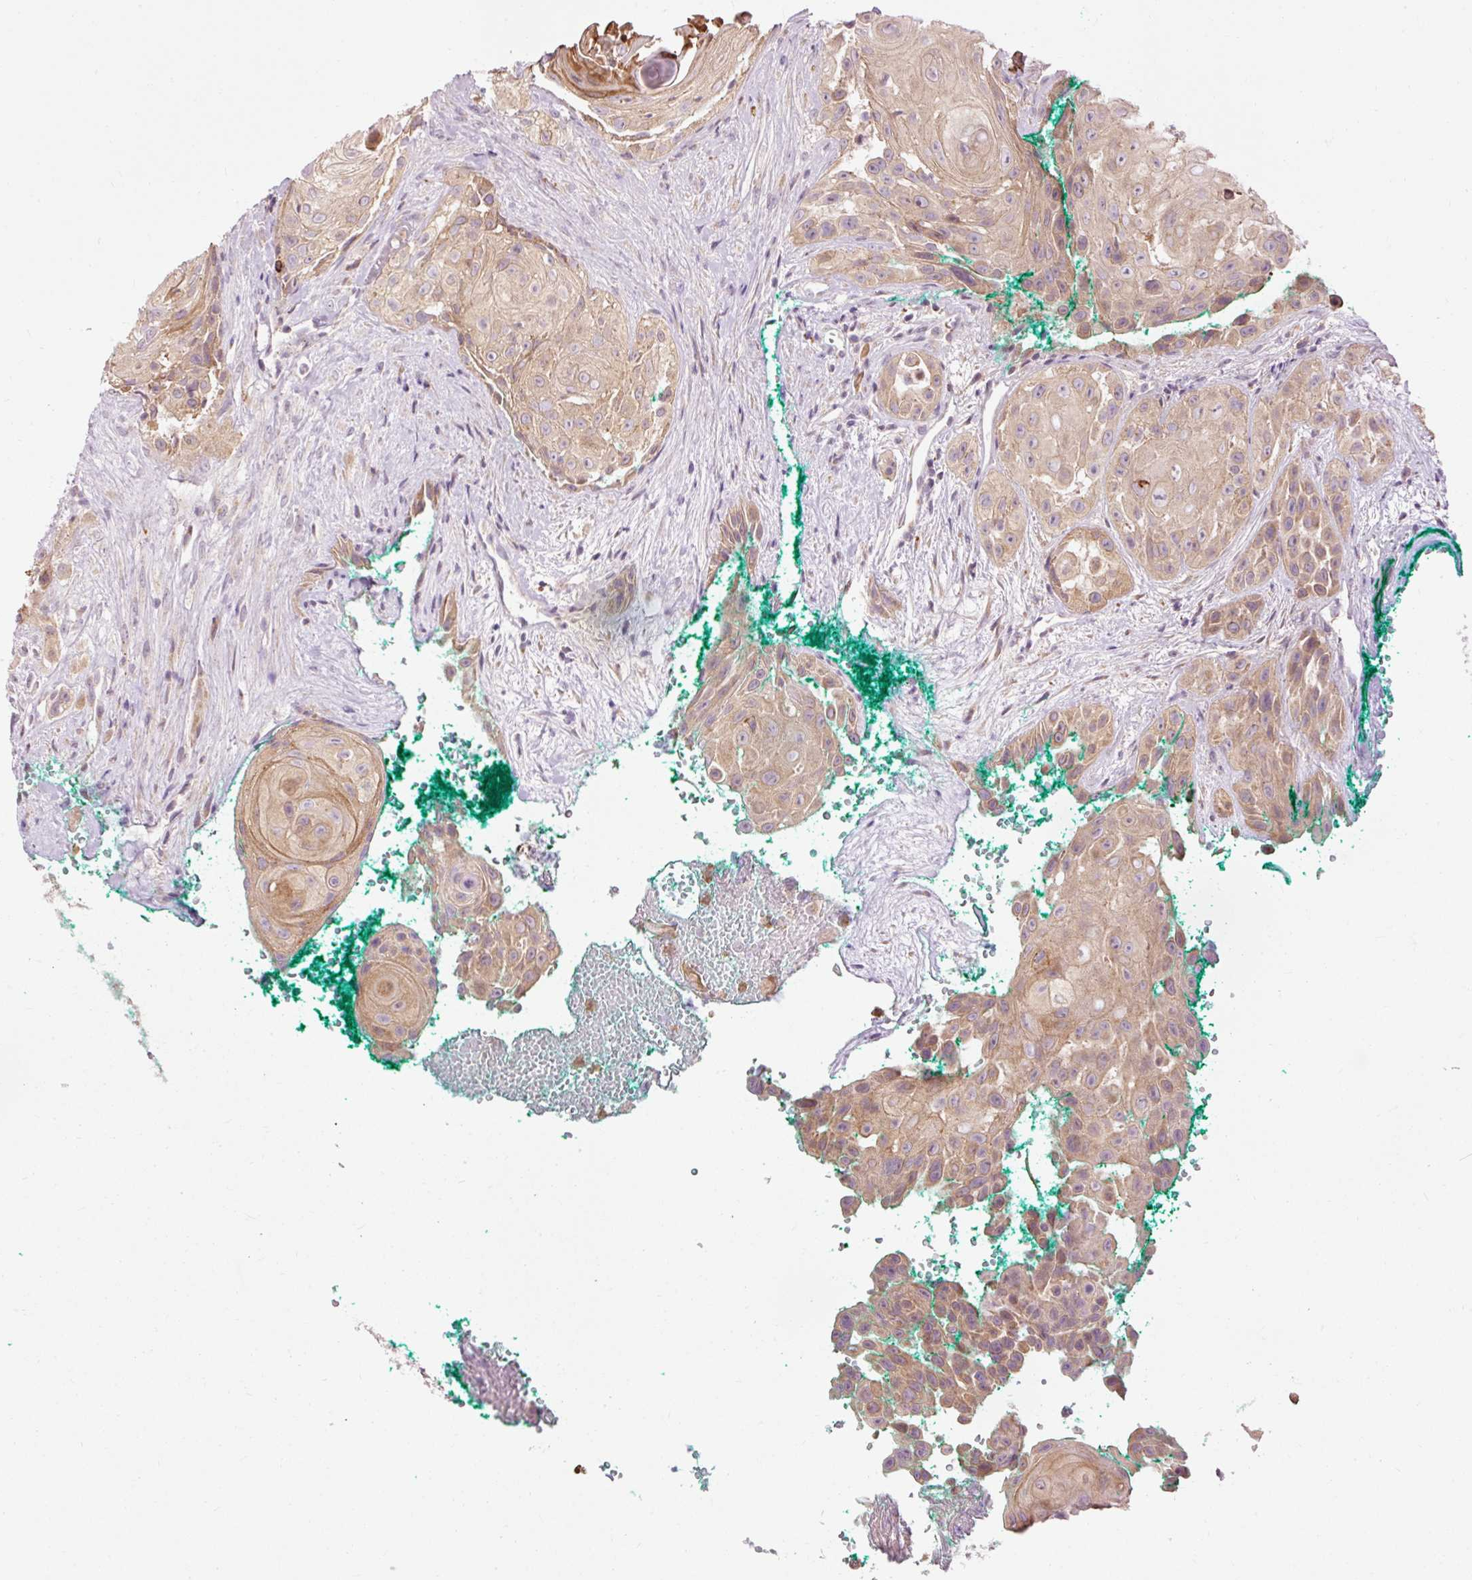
{"staining": {"intensity": "moderate", "quantity": ">75%", "location": "cytoplasmic/membranous"}, "tissue": "head and neck cancer", "cell_type": "Tumor cells", "image_type": "cancer", "snomed": [{"axis": "morphology", "description": "Squamous cell carcinoma, NOS"}, {"axis": "topography", "description": "Head-Neck"}], "caption": "A high-resolution histopathology image shows immunohistochemistry staining of head and neck cancer, which reveals moderate cytoplasmic/membranous expression in about >75% of tumor cells.", "gene": "PRDX5", "patient": {"sex": "male", "age": 83}}